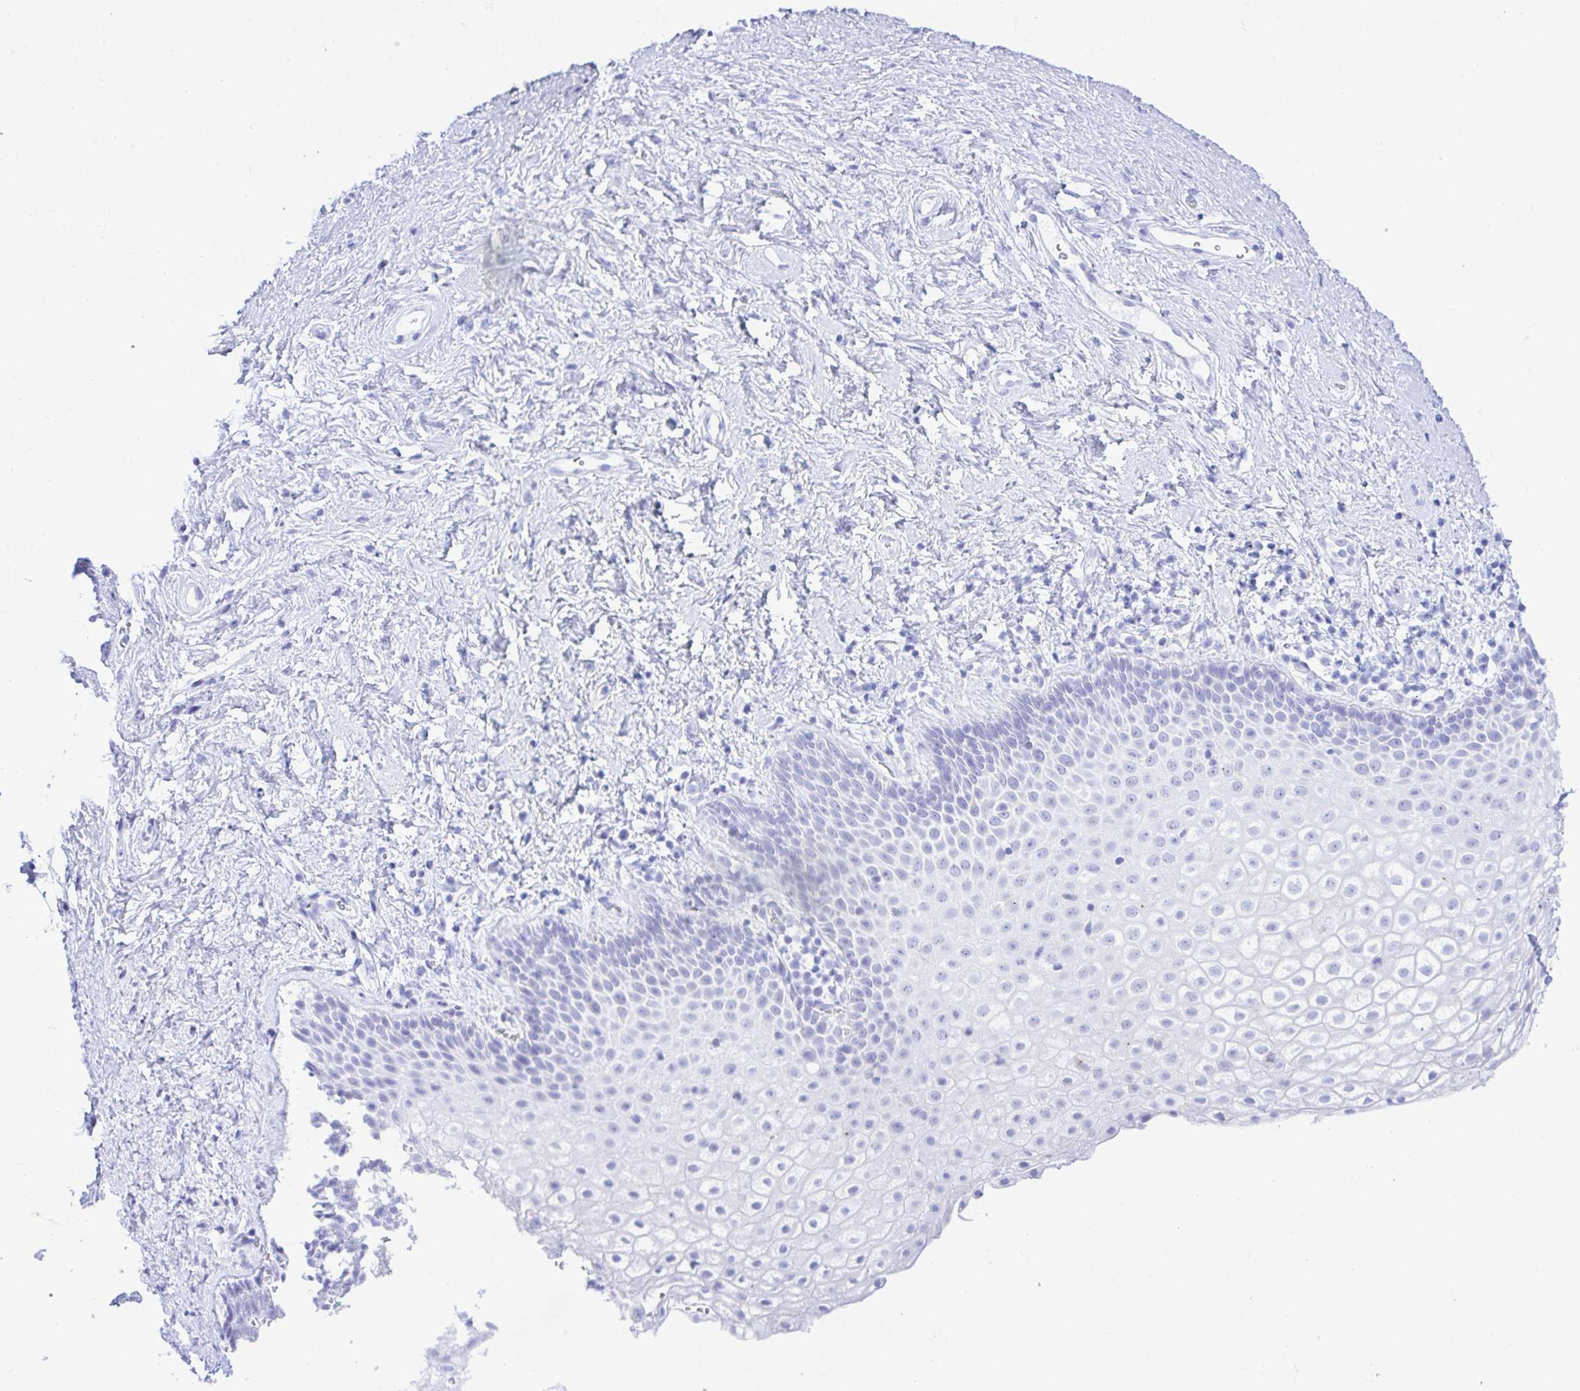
{"staining": {"intensity": "negative", "quantity": "none", "location": "none"}, "tissue": "vagina", "cell_type": "Squamous epithelial cells", "image_type": "normal", "snomed": [{"axis": "morphology", "description": "Normal tissue, NOS"}, {"axis": "topography", "description": "Vagina"}], "caption": "The immunohistochemistry image has no significant staining in squamous epithelial cells of vagina. (Stains: DAB (3,3'-diaminobenzidine) immunohistochemistry with hematoxylin counter stain, Microscopy: brightfield microscopy at high magnification).", "gene": "SELENOV", "patient": {"sex": "female", "age": 61}}